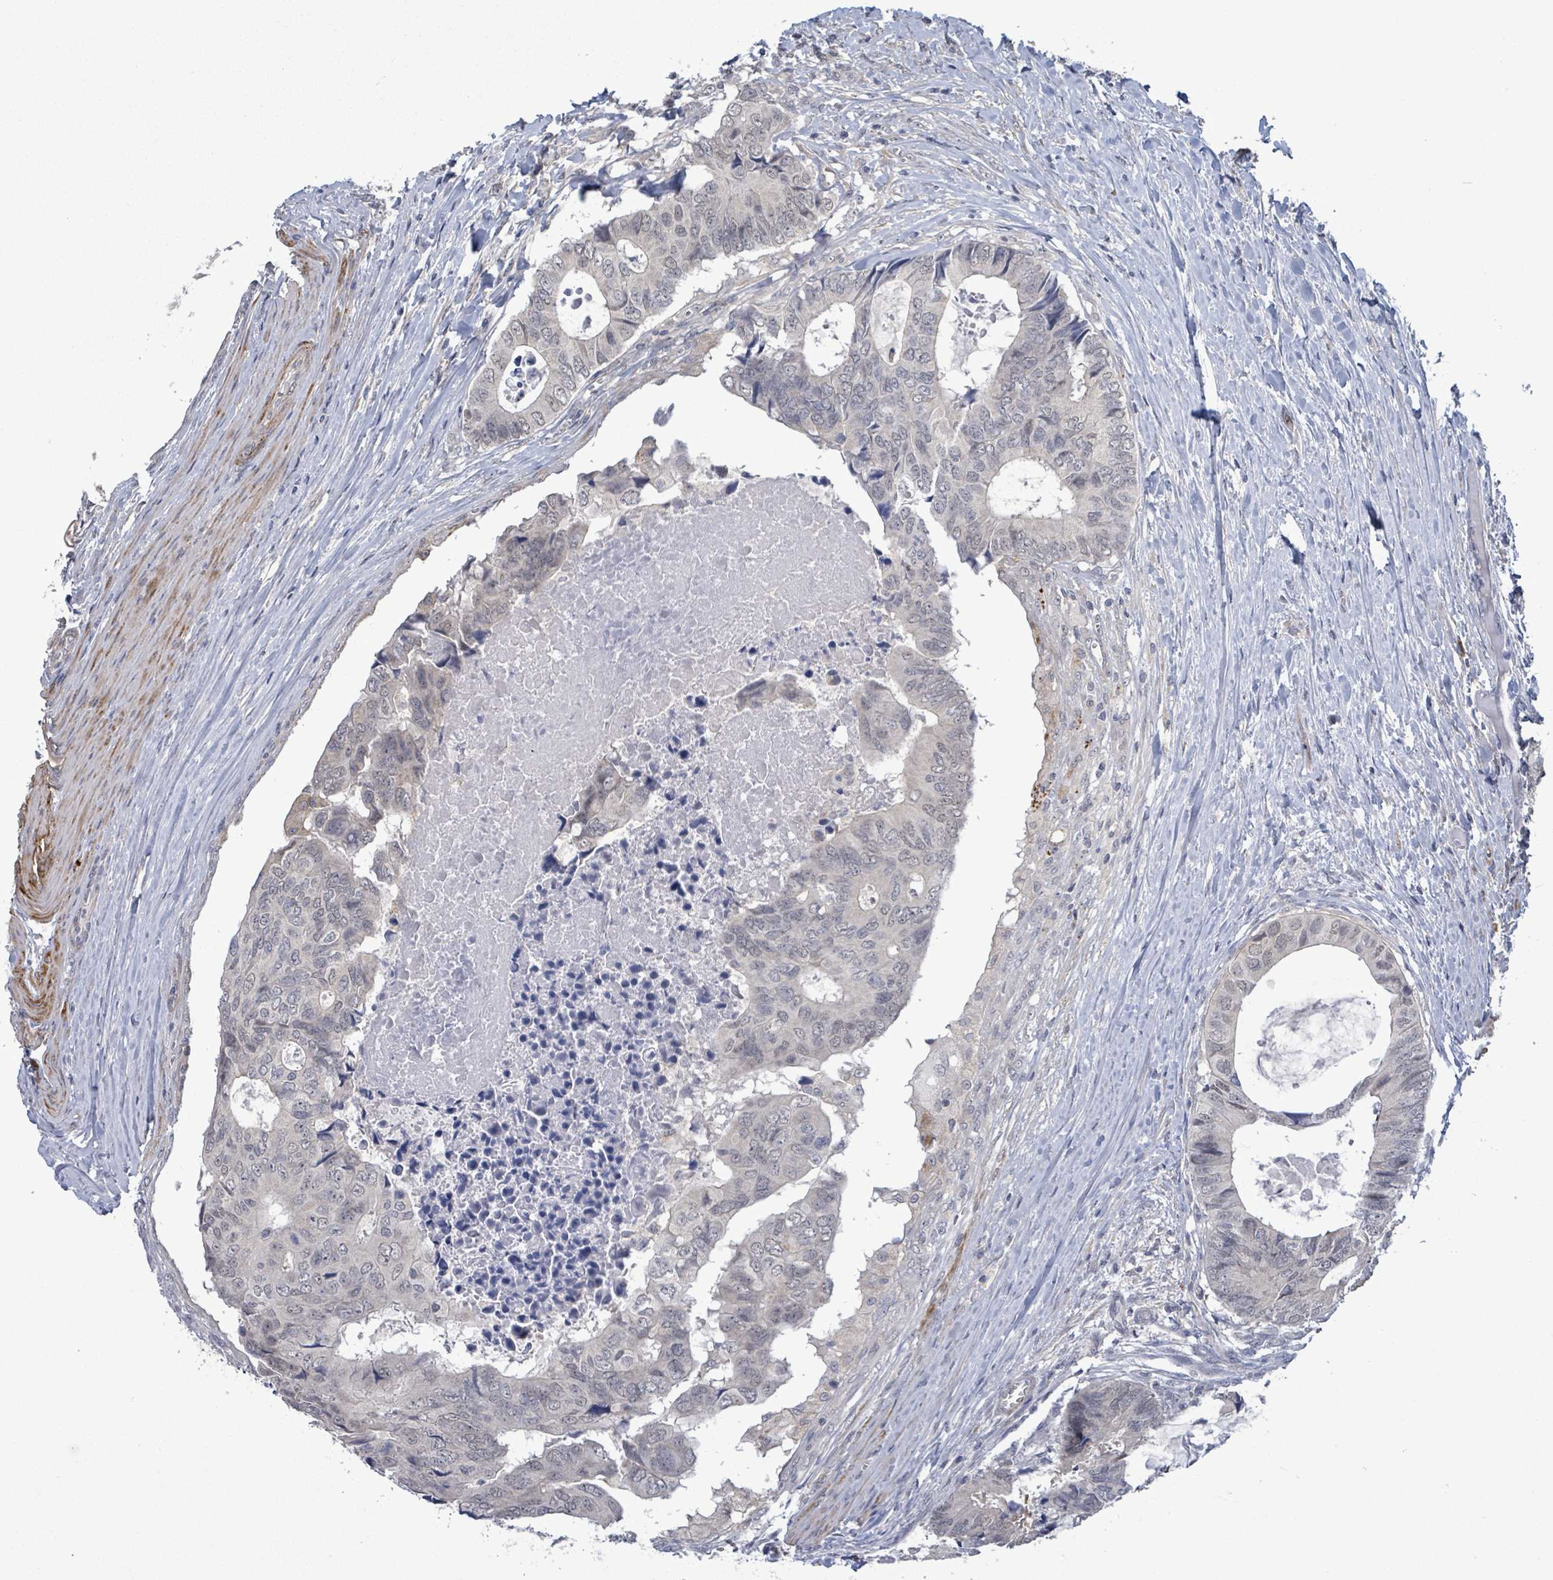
{"staining": {"intensity": "negative", "quantity": "none", "location": "none"}, "tissue": "colorectal cancer", "cell_type": "Tumor cells", "image_type": "cancer", "snomed": [{"axis": "morphology", "description": "Adenocarcinoma, NOS"}, {"axis": "topography", "description": "Colon"}], "caption": "High power microscopy micrograph of an immunohistochemistry image of adenocarcinoma (colorectal), revealing no significant expression in tumor cells.", "gene": "AMMECR1", "patient": {"sex": "male", "age": 85}}